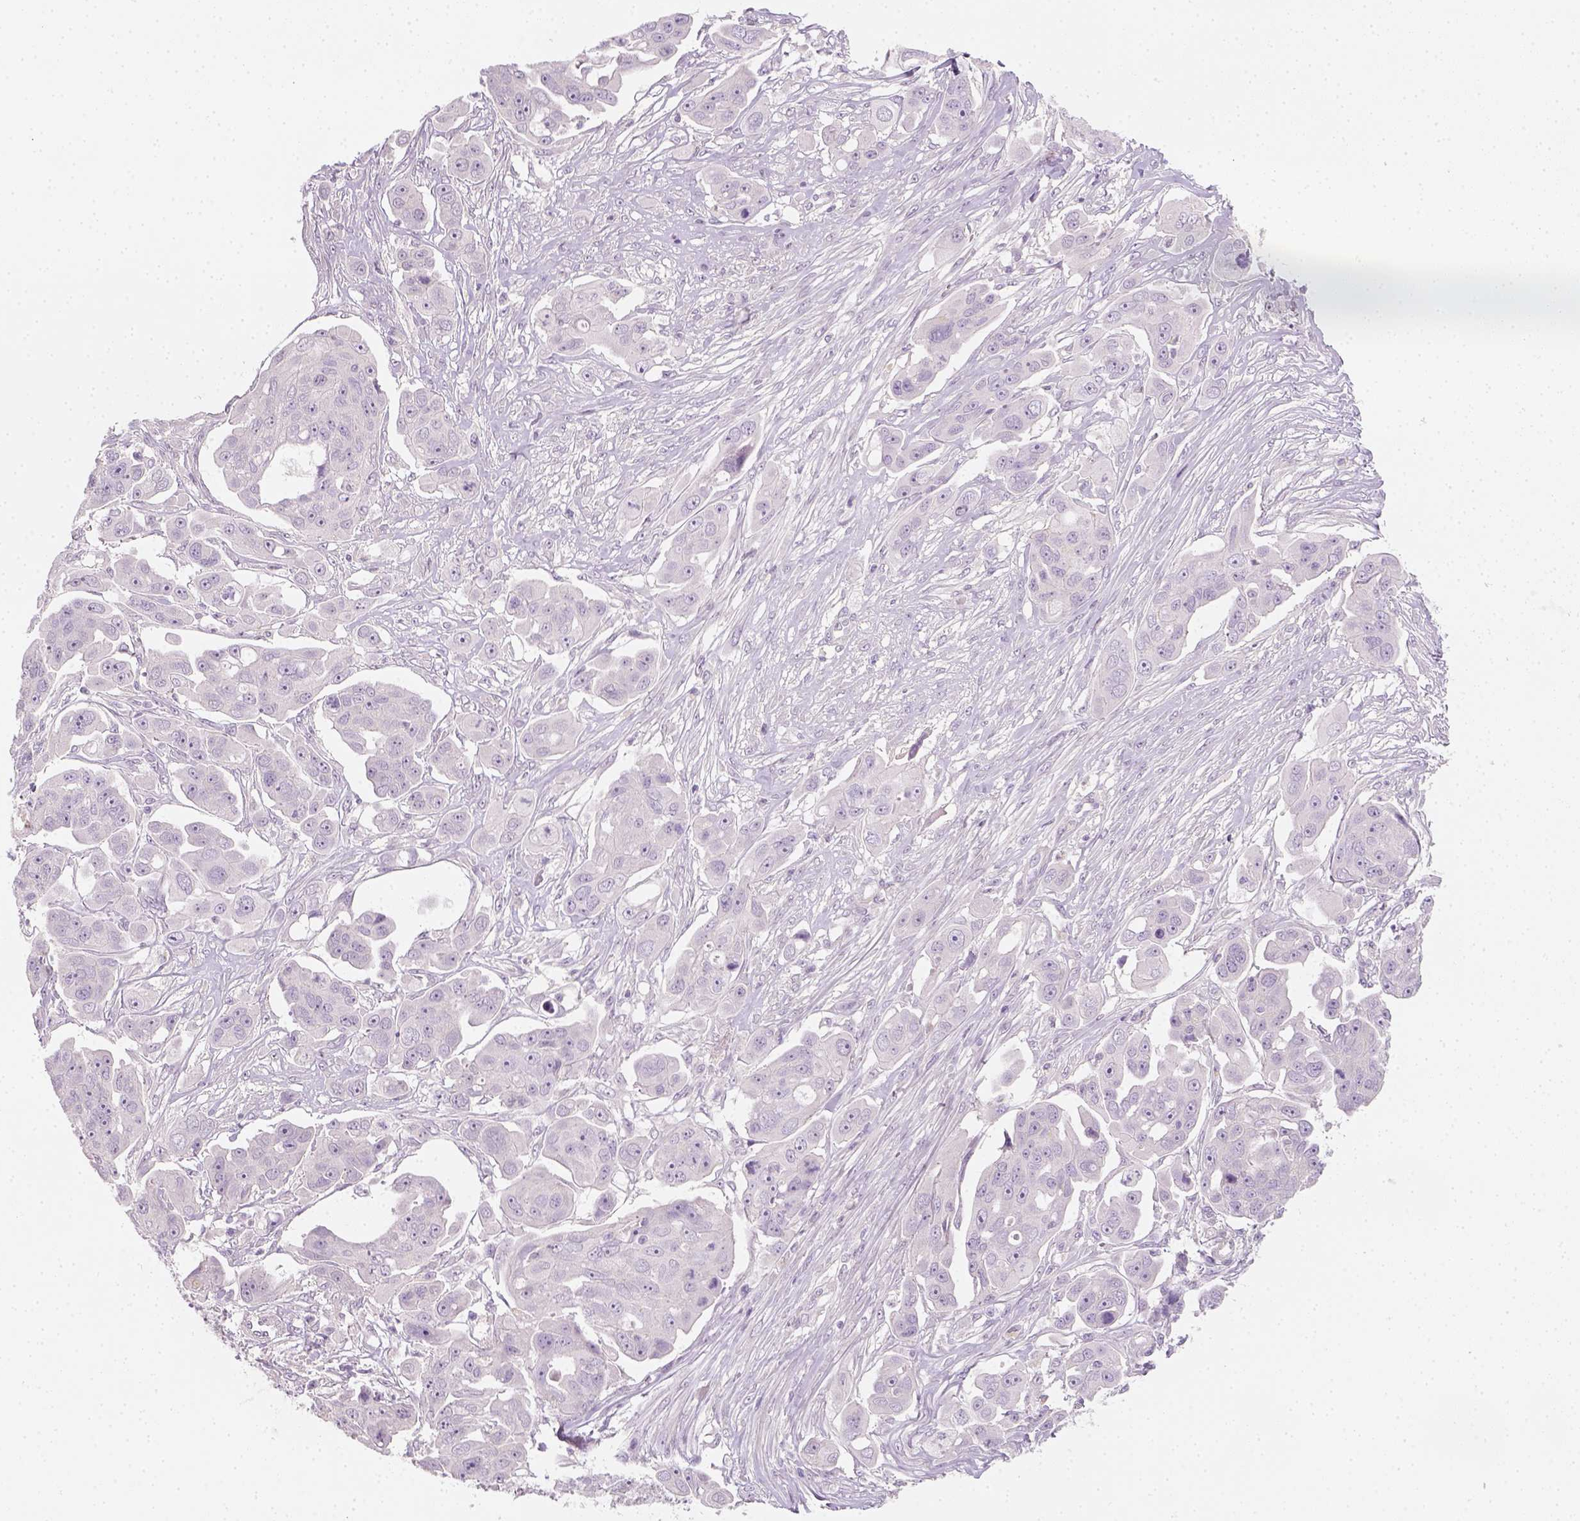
{"staining": {"intensity": "negative", "quantity": "none", "location": "none"}, "tissue": "ovarian cancer", "cell_type": "Tumor cells", "image_type": "cancer", "snomed": [{"axis": "morphology", "description": "Carcinoma, endometroid"}, {"axis": "topography", "description": "Ovary"}], "caption": "High power microscopy photomicrograph of an immunohistochemistry micrograph of endometroid carcinoma (ovarian), revealing no significant positivity in tumor cells. (IHC, brightfield microscopy, high magnification).", "gene": "FAM163B", "patient": {"sex": "female", "age": 70}}